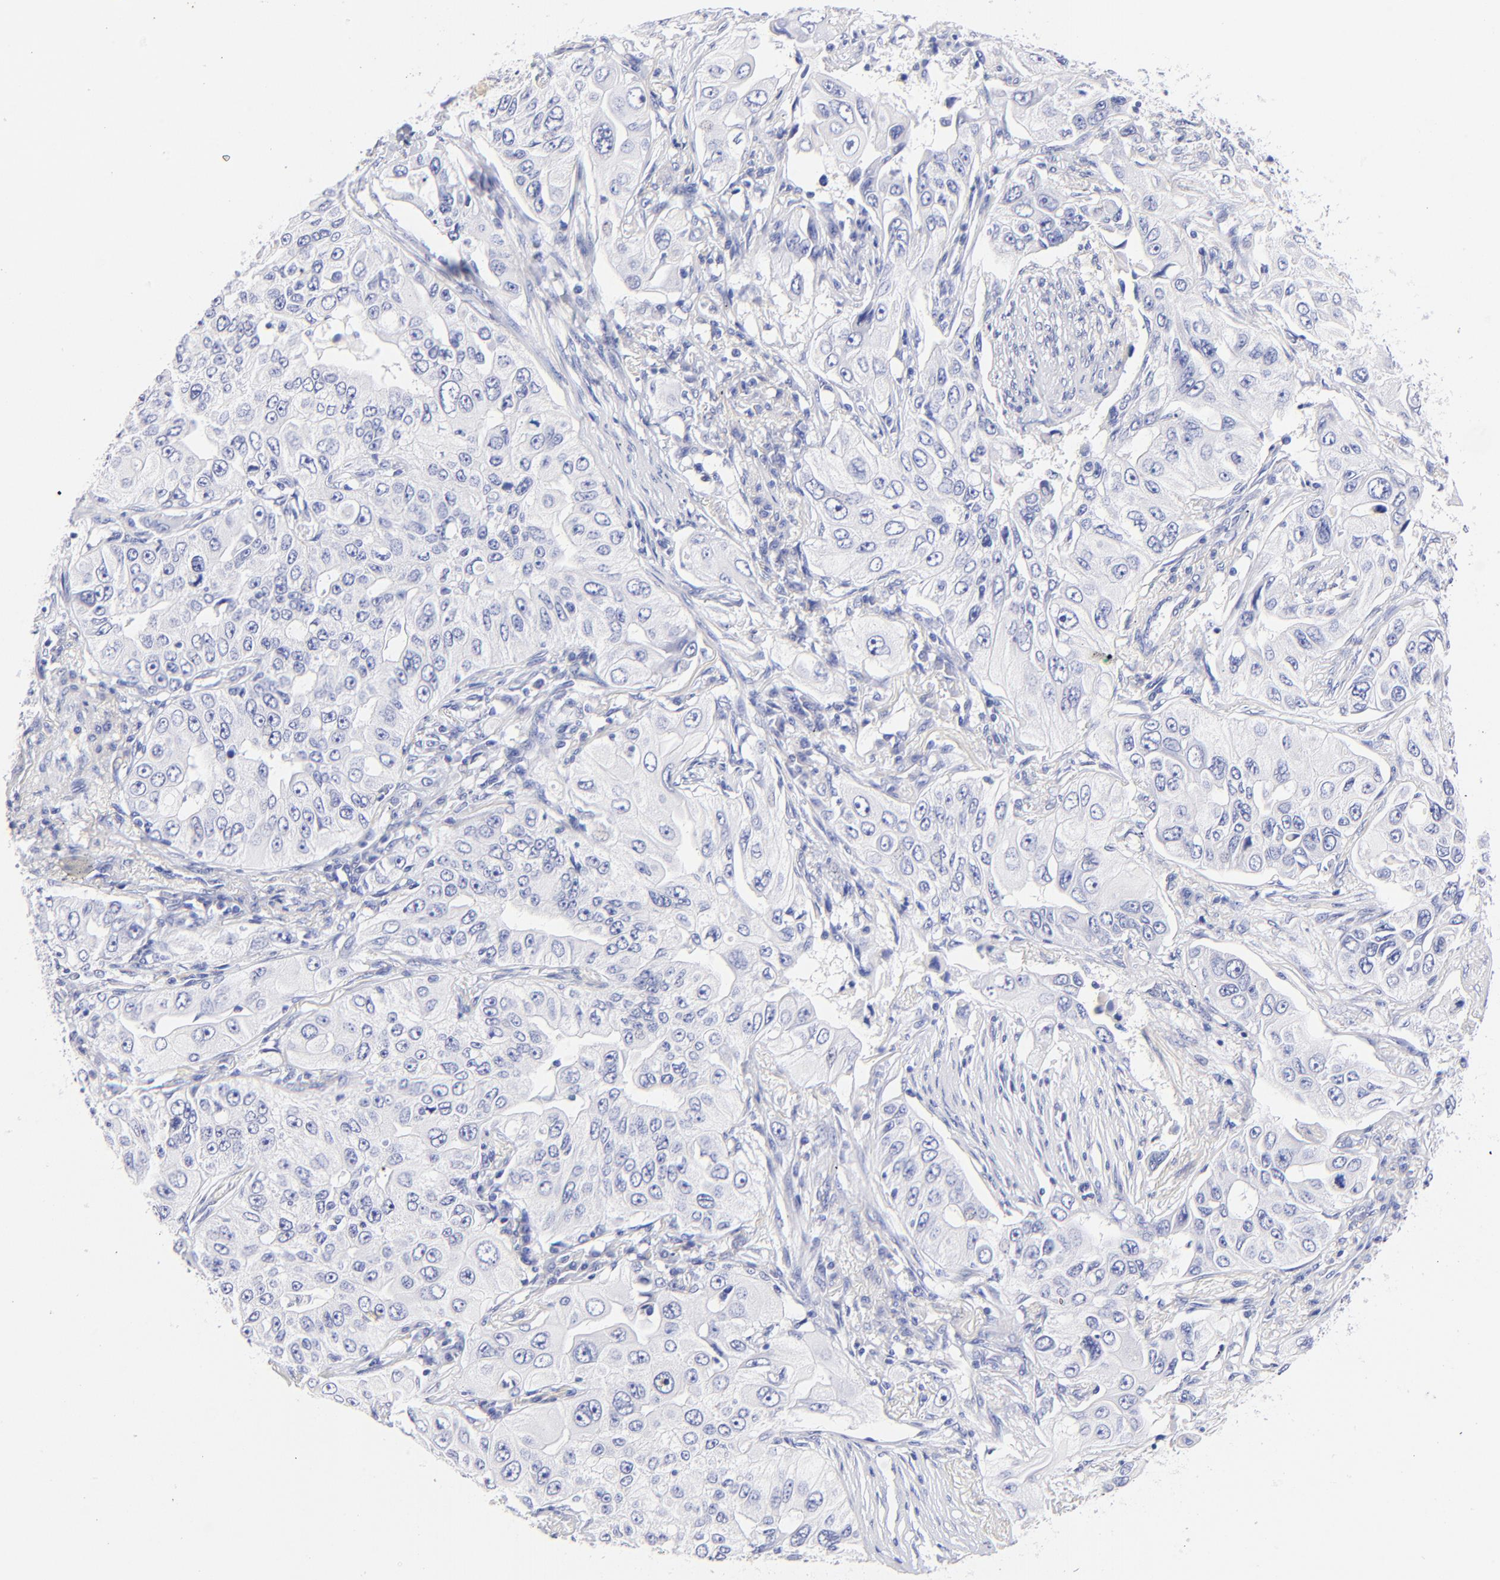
{"staining": {"intensity": "negative", "quantity": "none", "location": "none"}, "tissue": "lung cancer", "cell_type": "Tumor cells", "image_type": "cancer", "snomed": [{"axis": "morphology", "description": "Adenocarcinoma, NOS"}, {"axis": "topography", "description": "Lung"}], "caption": "This is an immunohistochemistry histopathology image of human lung cancer (adenocarcinoma). There is no expression in tumor cells.", "gene": "HORMAD2", "patient": {"sex": "male", "age": 84}}